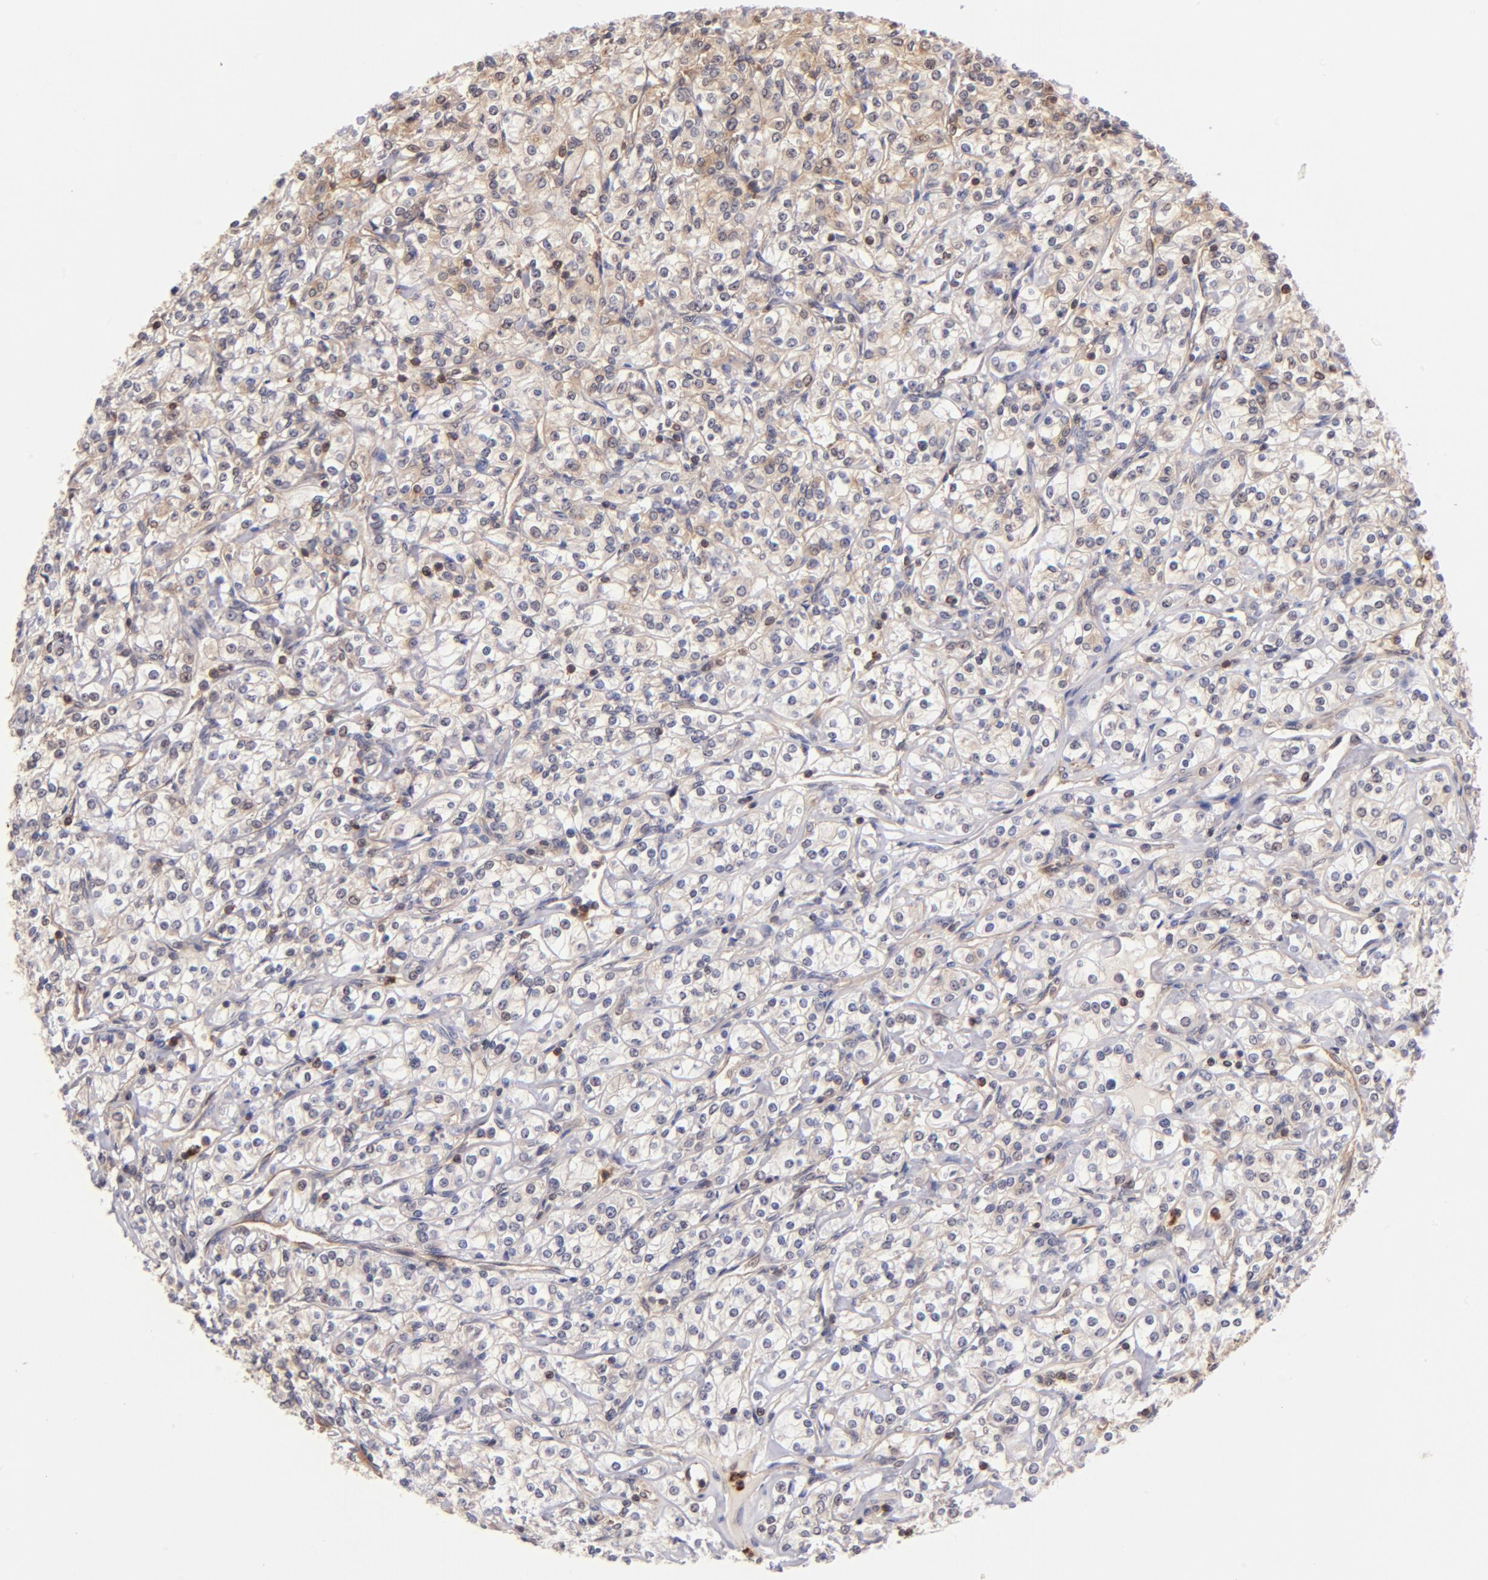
{"staining": {"intensity": "weak", "quantity": "<25%", "location": "cytoplasmic/membranous,nuclear"}, "tissue": "renal cancer", "cell_type": "Tumor cells", "image_type": "cancer", "snomed": [{"axis": "morphology", "description": "Adenocarcinoma, NOS"}, {"axis": "topography", "description": "Kidney"}], "caption": "This is a histopathology image of immunohistochemistry (IHC) staining of renal adenocarcinoma, which shows no expression in tumor cells.", "gene": "YWHAB", "patient": {"sex": "male", "age": 77}}